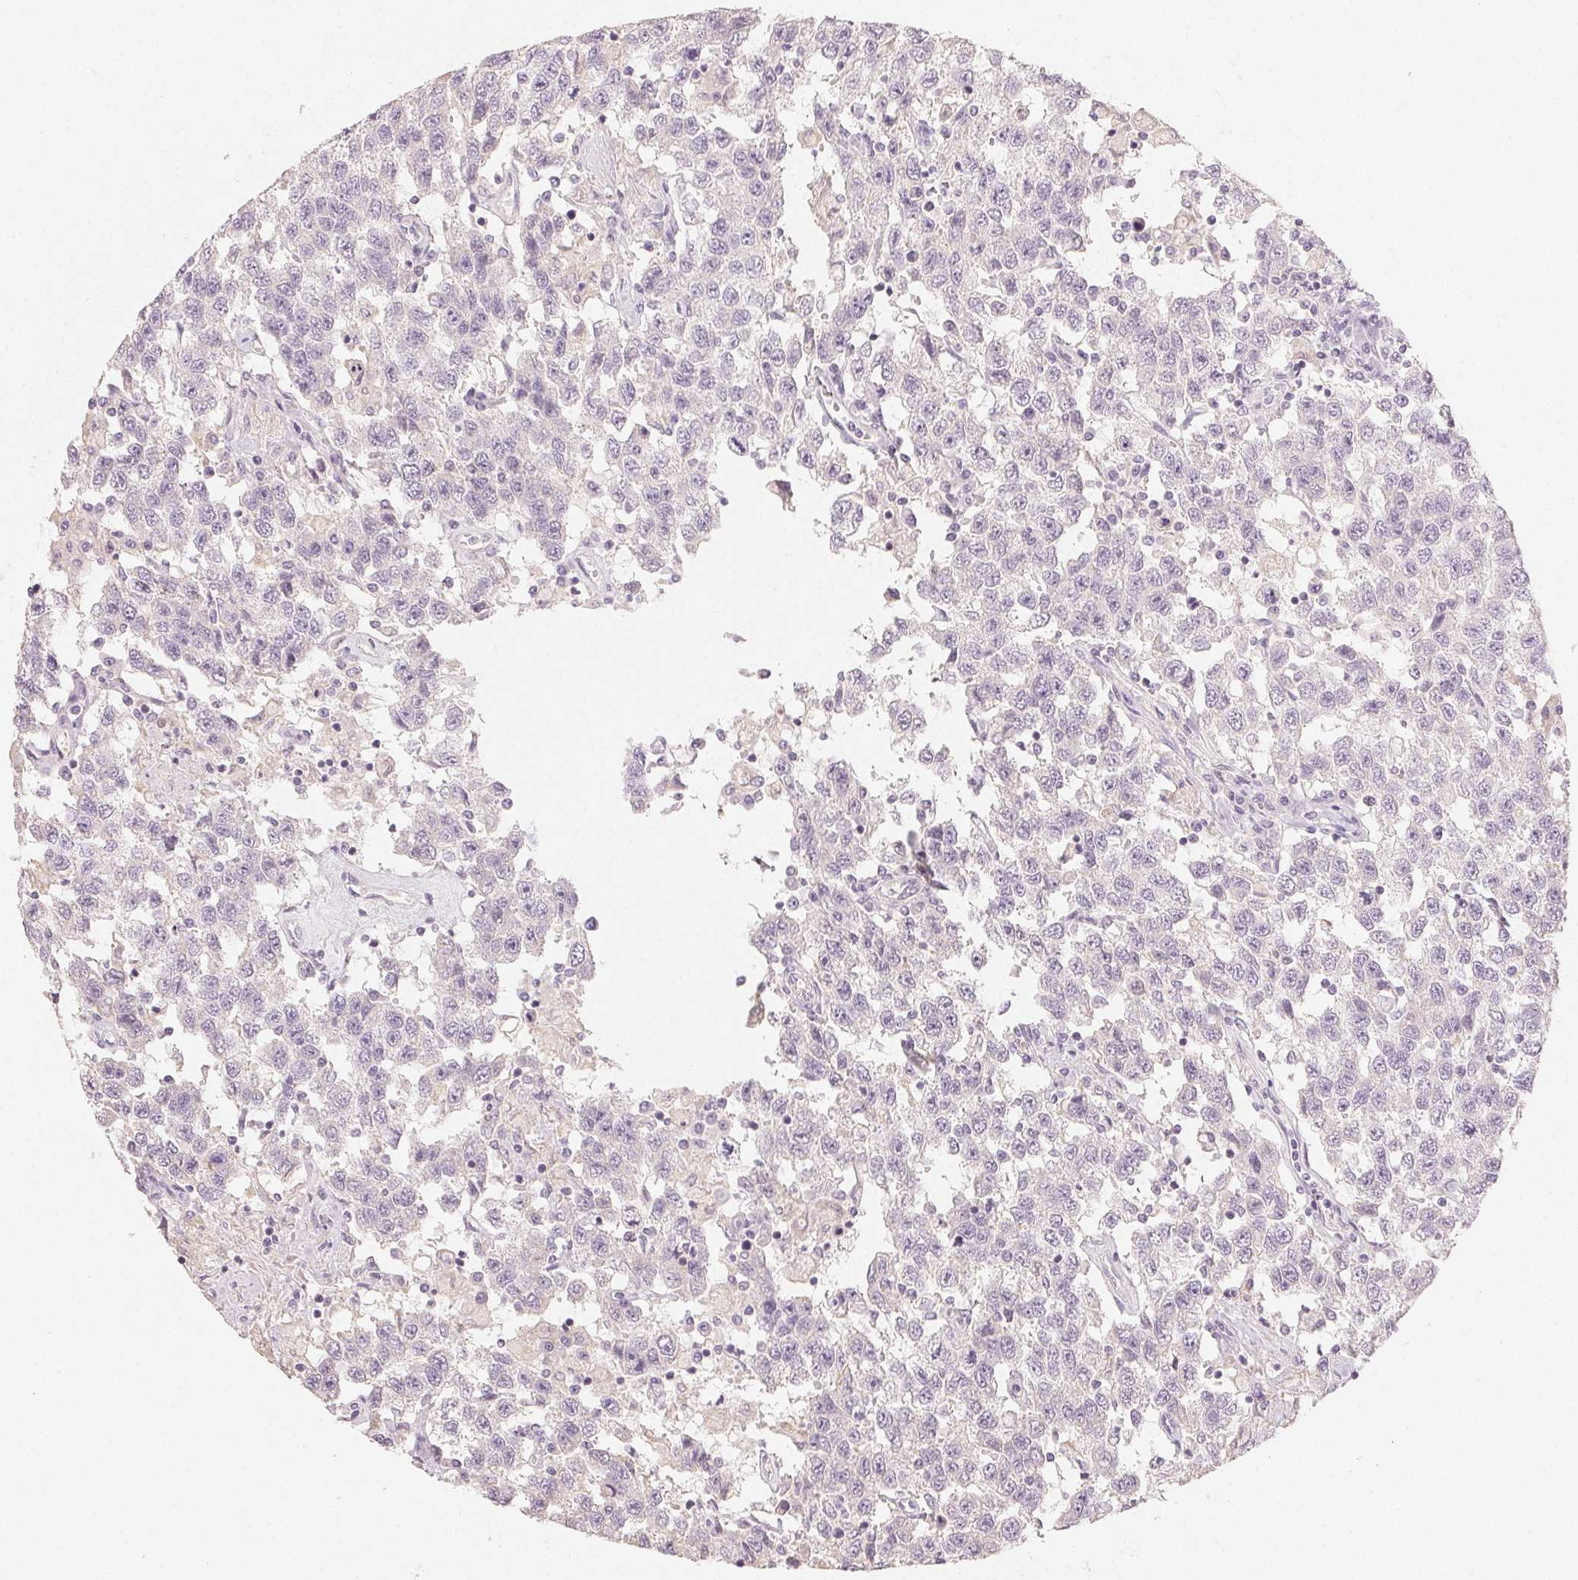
{"staining": {"intensity": "negative", "quantity": "none", "location": "none"}, "tissue": "testis cancer", "cell_type": "Tumor cells", "image_type": "cancer", "snomed": [{"axis": "morphology", "description": "Seminoma, NOS"}, {"axis": "topography", "description": "Testis"}], "caption": "This is an immunohistochemistry (IHC) histopathology image of testis seminoma. There is no staining in tumor cells.", "gene": "LVRN", "patient": {"sex": "male", "age": 41}}